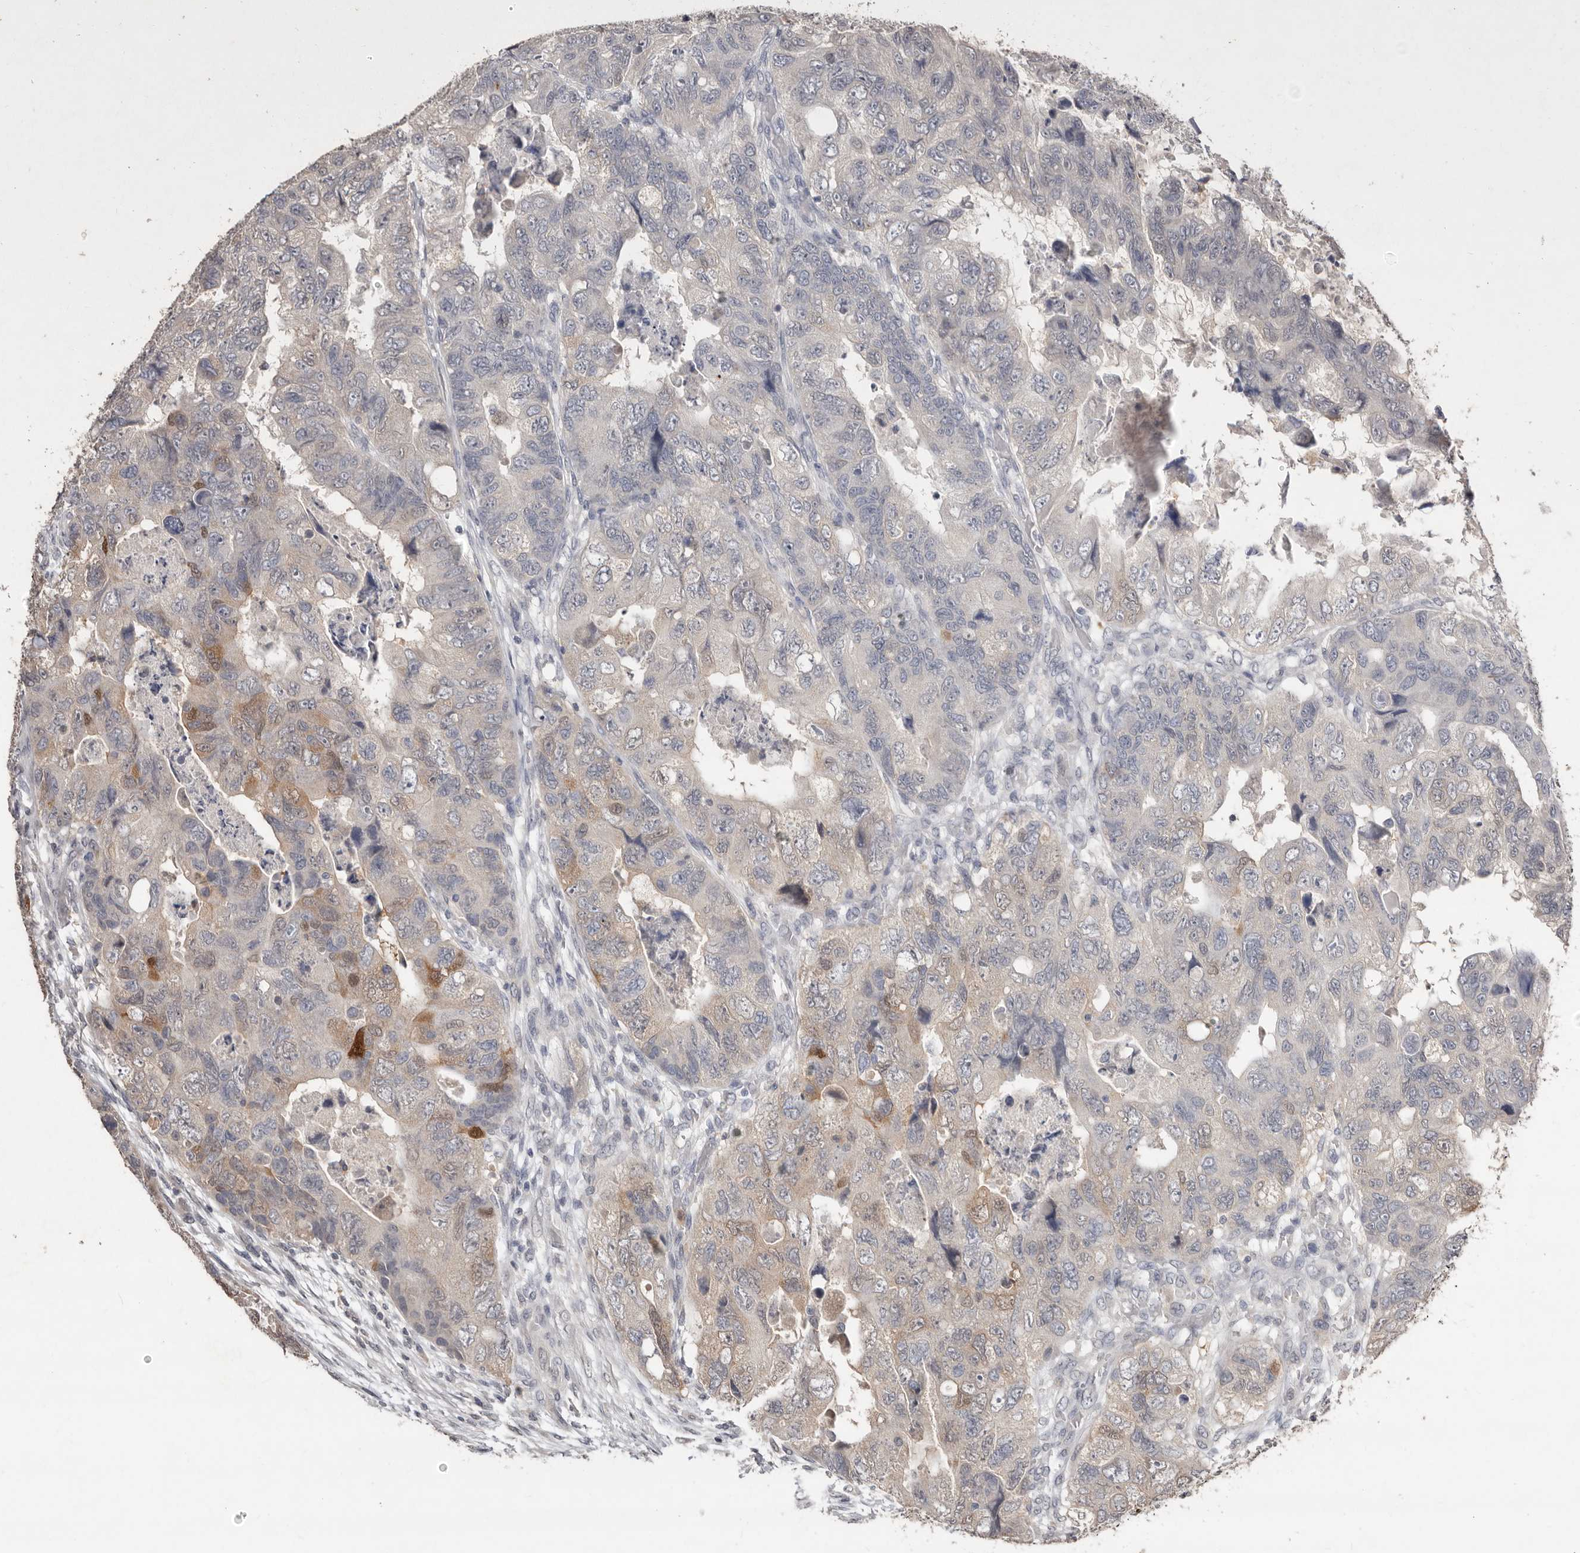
{"staining": {"intensity": "moderate", "quantity": "<25%", "location": "cytoplasmic/membranous"}, "tissue": "colorectal cancer", "cell_type": "Tumor cells", "image_type": "cancer", "snomed": [{"axis": "morphology", "description": "Adenocarcinoma, NOS"}, {"axis": "topography", "description": "Rectum"}], "caption": "An image of human colorectal cancer stained for a protein demonstrates moderate cytoplasmic/membranous brown staining in tumor cells.", "gene": "SULT1E1", "patient": {"sex": "male", "age": 63}}